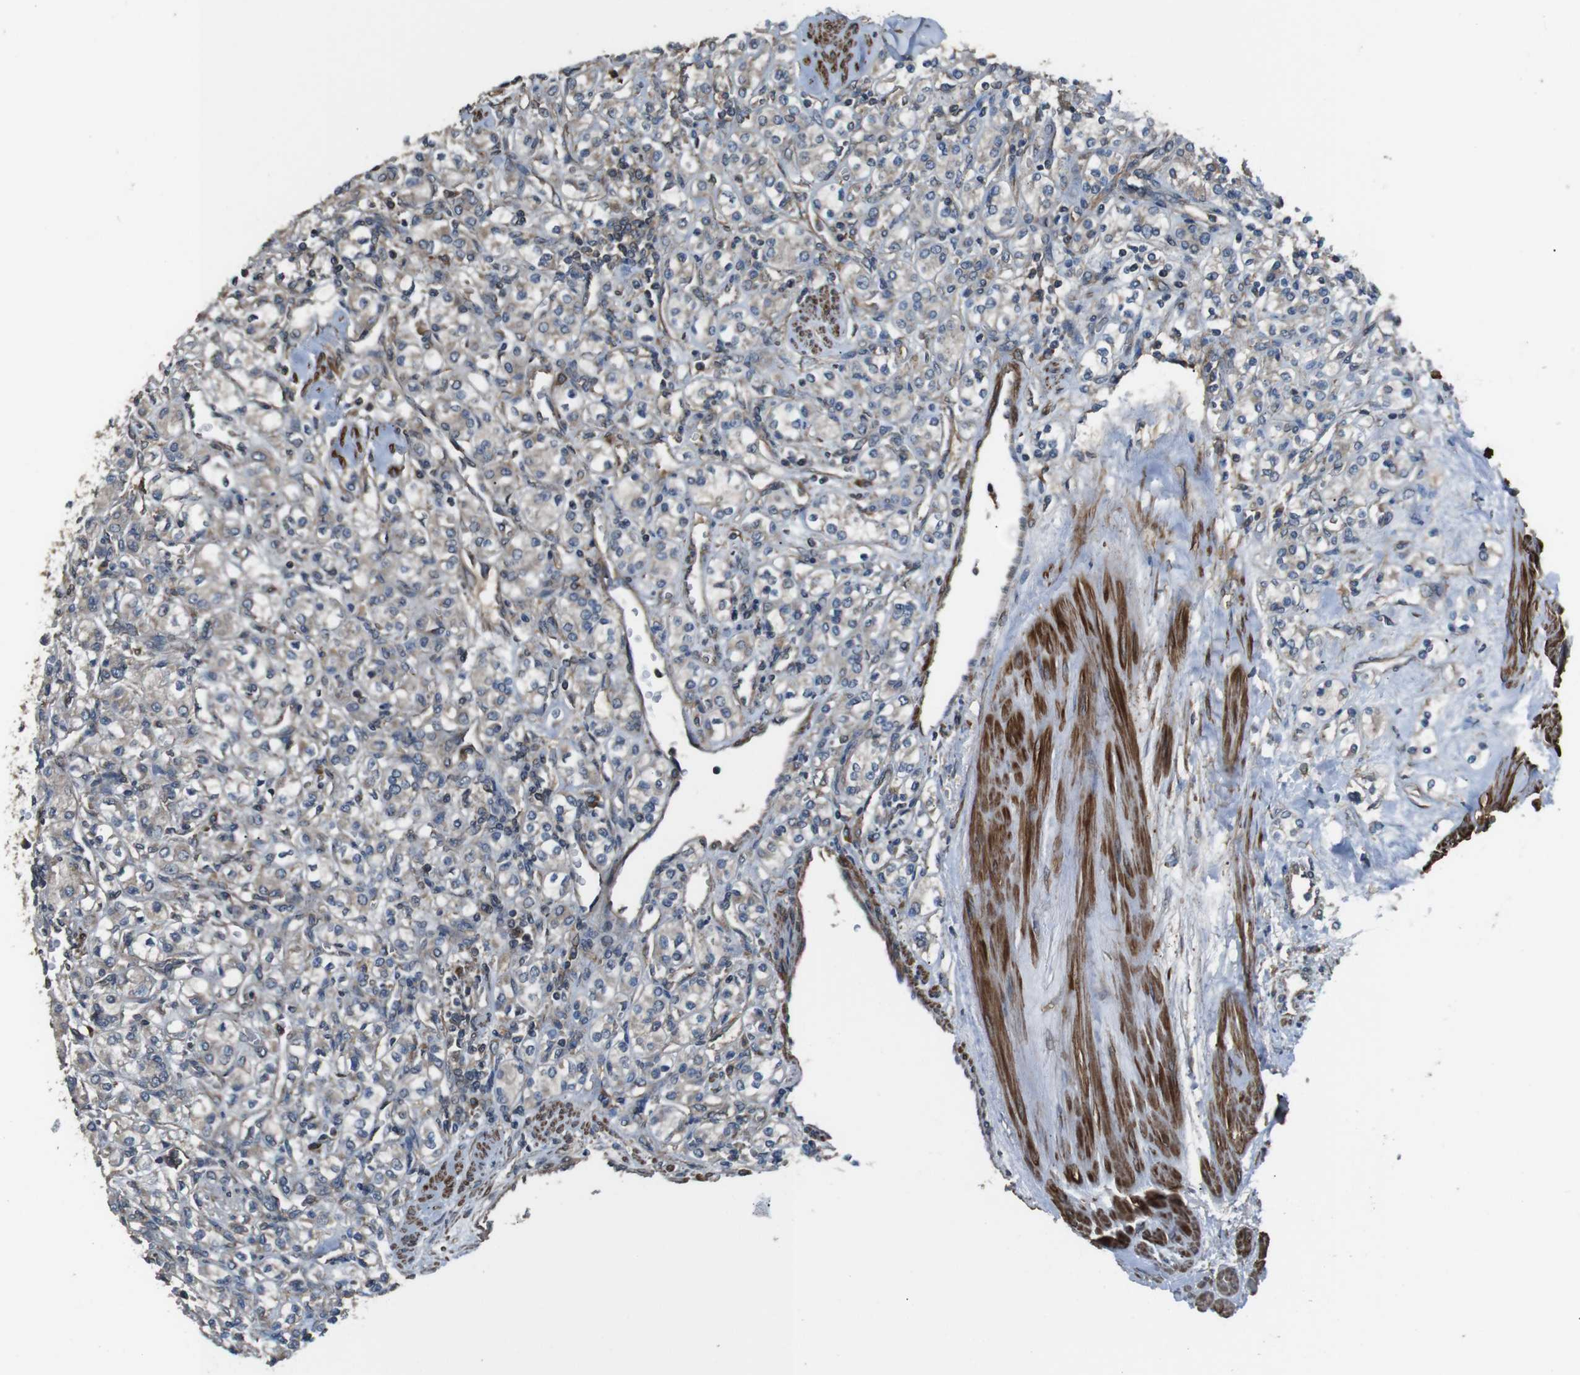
{"staining": {"intensity": "negative", "quantity": "none", "location": "none"}, "tissue": "renal cancer", "cell_type": "Tumor cells", "image_type": "cancer", "snomed": [{"axis": "morphology", "description": "Adenocarcinoma, NOS"}, {"axis": "topography", "description": "Kidney"}], "caption": "DAB (3,3'-diaminobenzidine) immunohistochemical staining of renal adenocarcinoma exhibits no significant positivity in tumor cells.", "gene": "FUT2", "patient": {"sex": "male", "age": 77}}